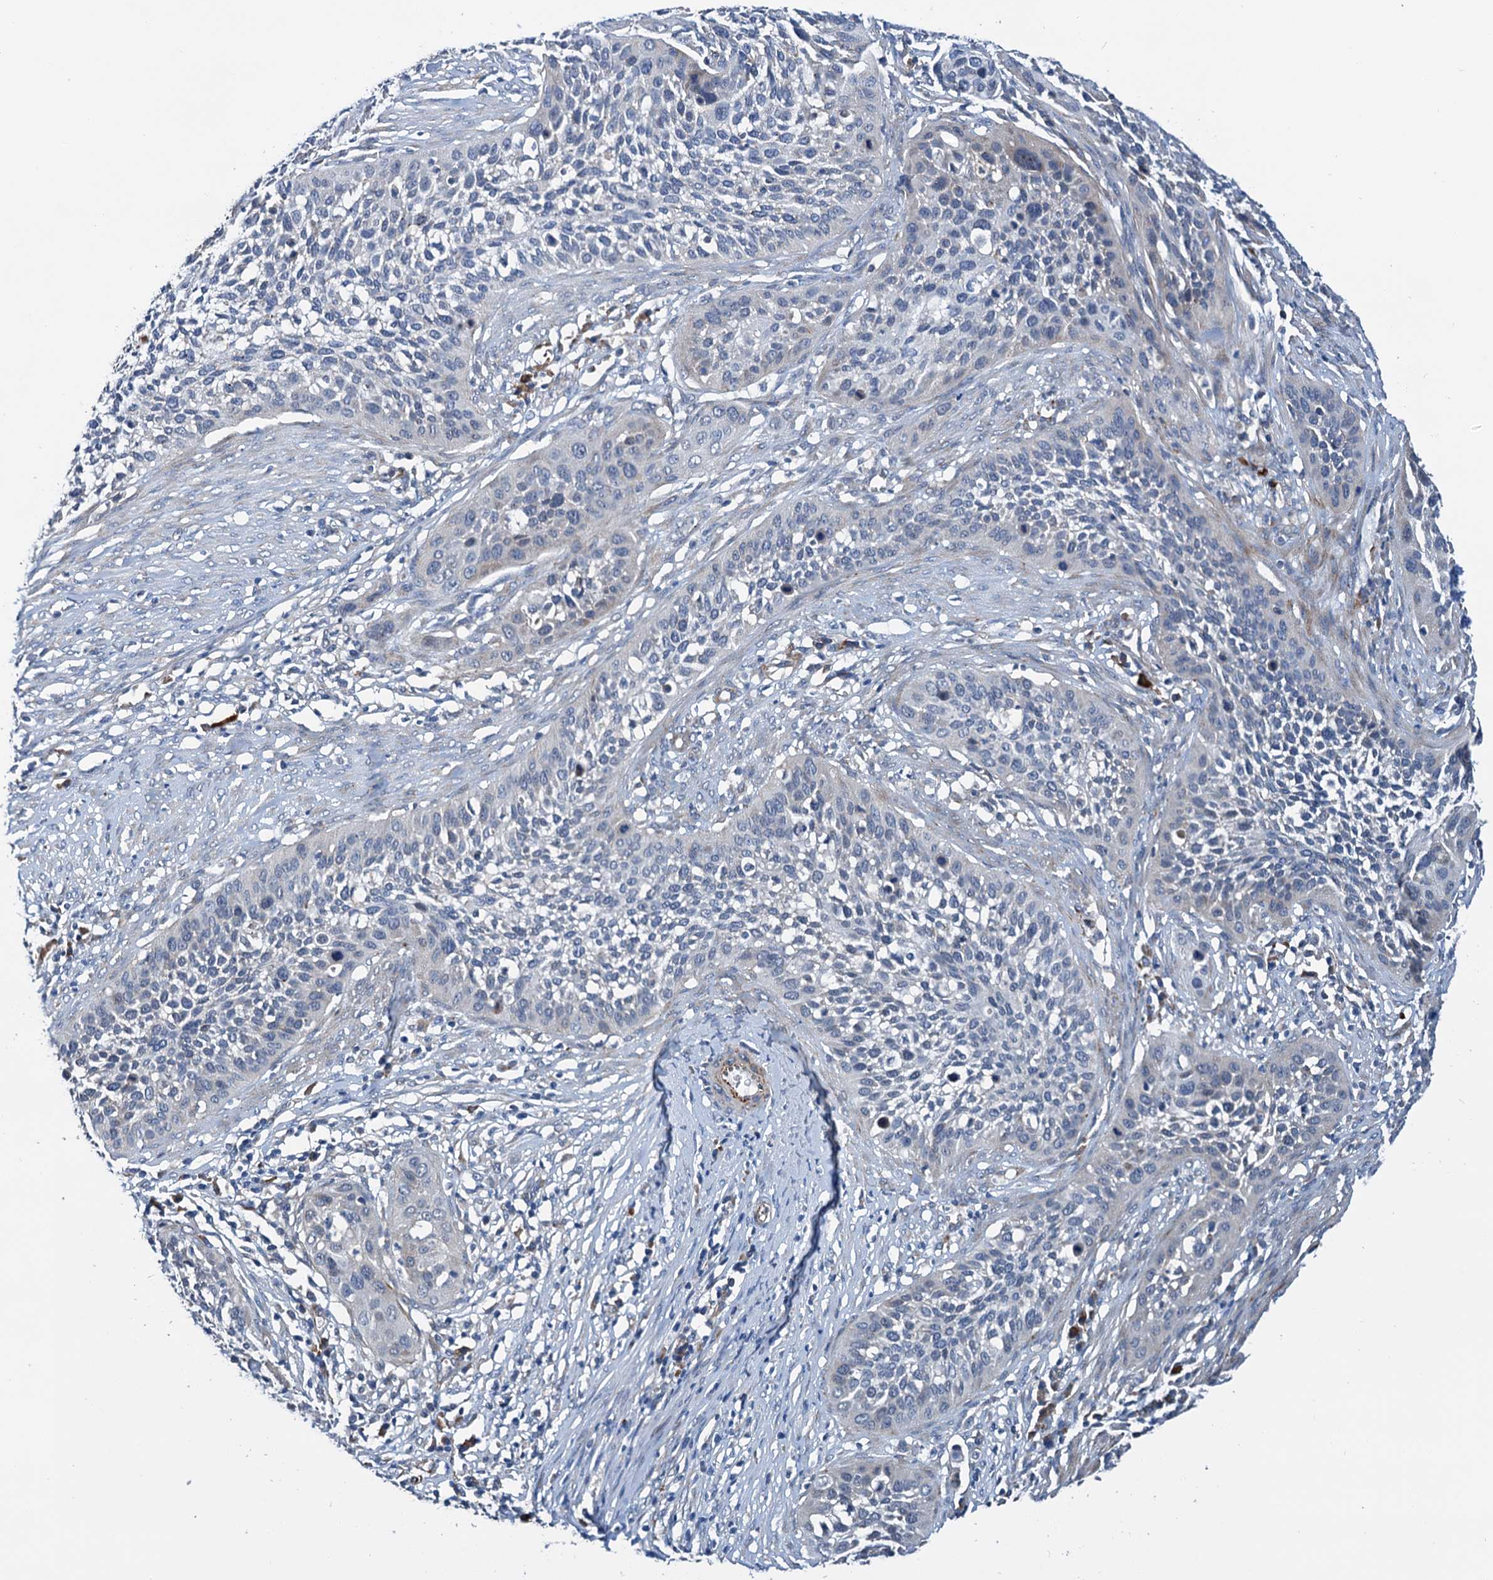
{"staining": {"intensity": "negative", "quantity": "none", "location": "none"}, "tissue": "cervical cancer", "cell_type": "Tumor cells", "image_type": "cancer", "snomed": [{"axis": "morphology", "description": "Squamous cell carcinoma, NOS"}, {"axis": "topography", "description": "Cervix"}], "caption": "DAB (3,3'-diaminobenzidine) immunohistochemical staining of squamous cell carcinoma (cervical) exhibits no significant staining in tumor cells.", "gene": "ELAC1", "patient": {"sex": "female", "age": 34}}